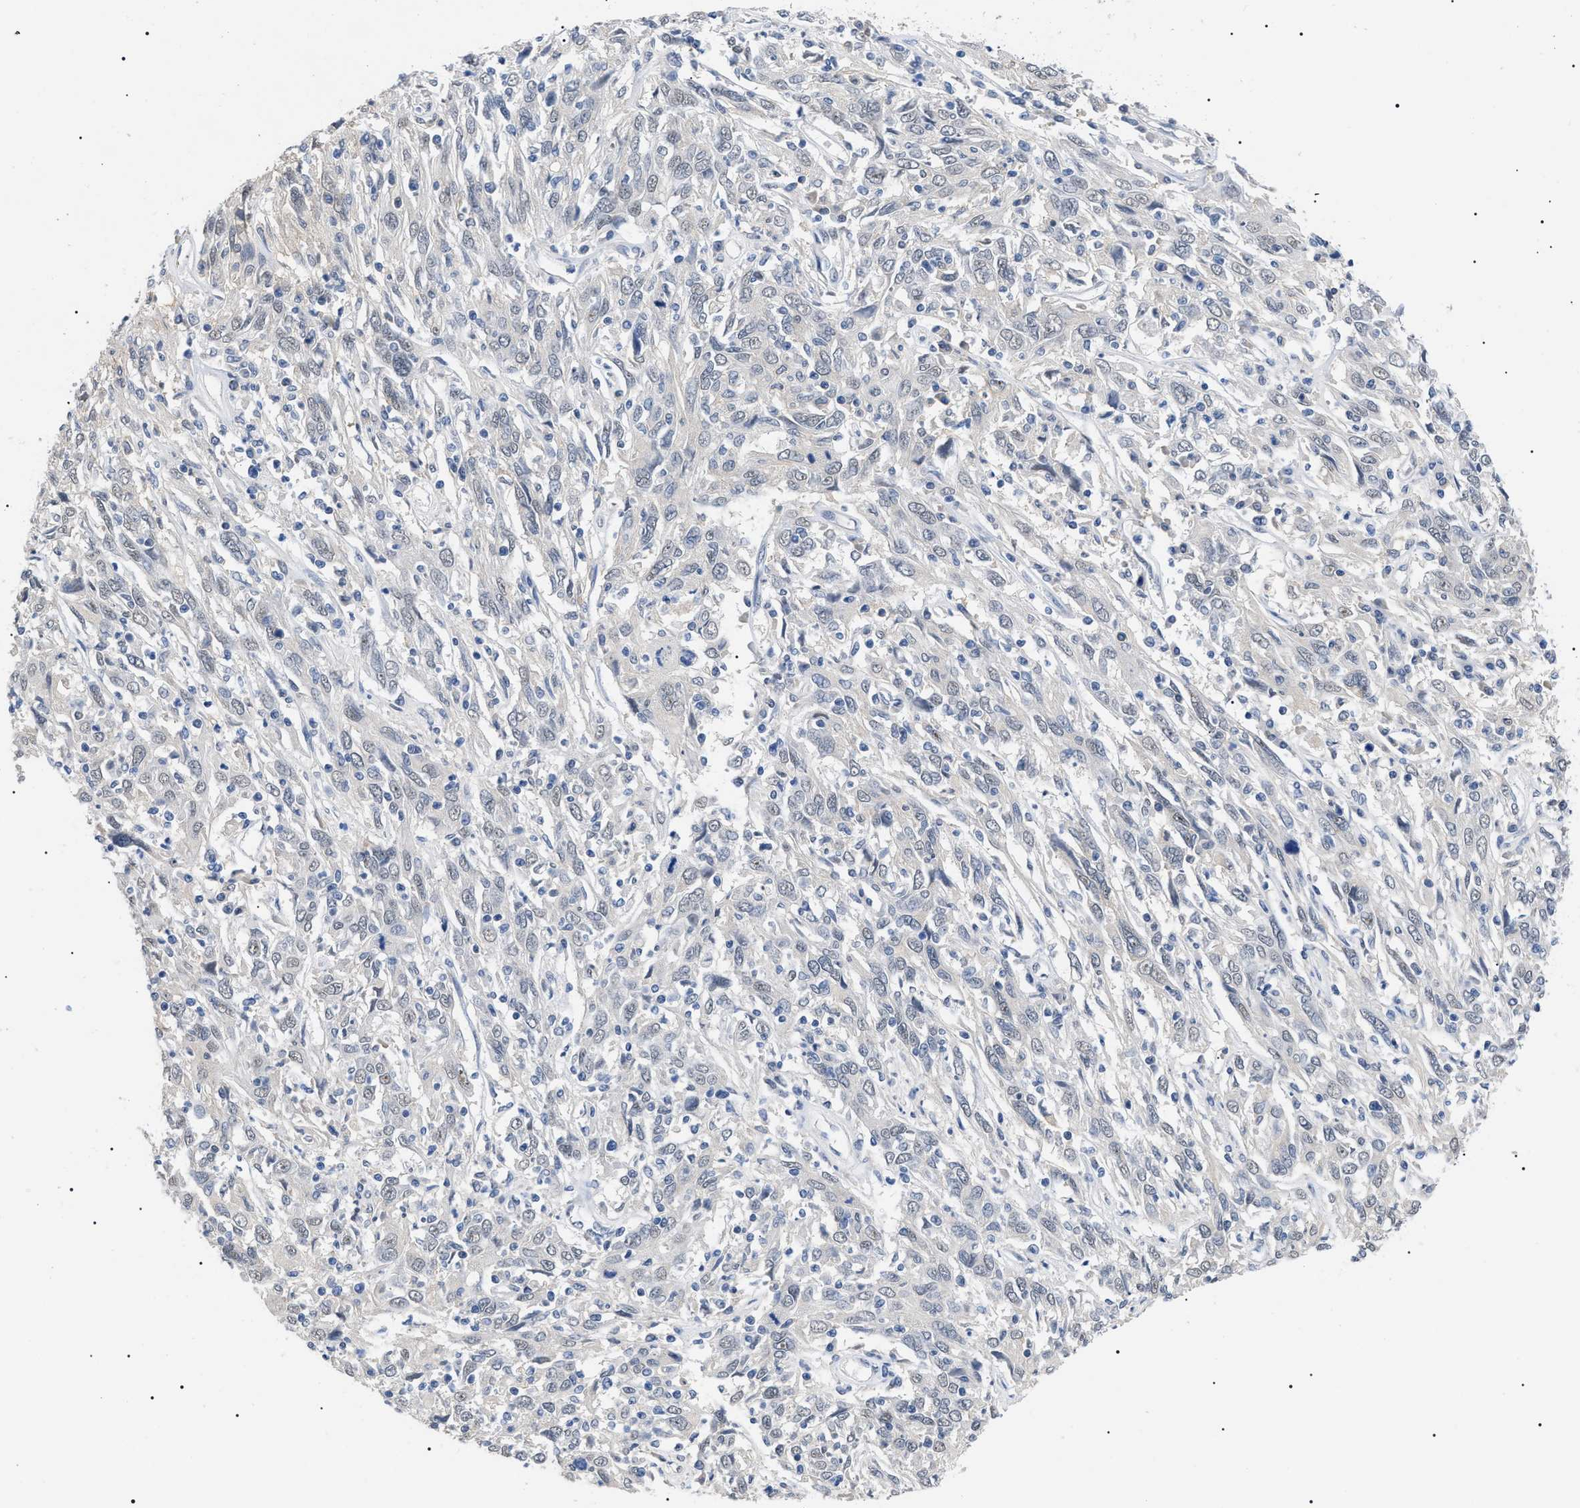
{"staining": {"intensity": "negative", "quantity": "none", "location": "none"}, "tissue": "cervical cancer", "cell_type": "Tumor cells", "image_type": "cancer", "snomed": [{"axis": "morphology", "description": "Squamous cell carcinoma, NOS"}, {"axis": "topography", "description": "Cervix"}], "caption": "A histopathology image of cervical cancer stained for a protein exhibits no brown staining in tumor cells.", "gene": "PRRT2", "patient": {"sex": "female", "age": 46}}